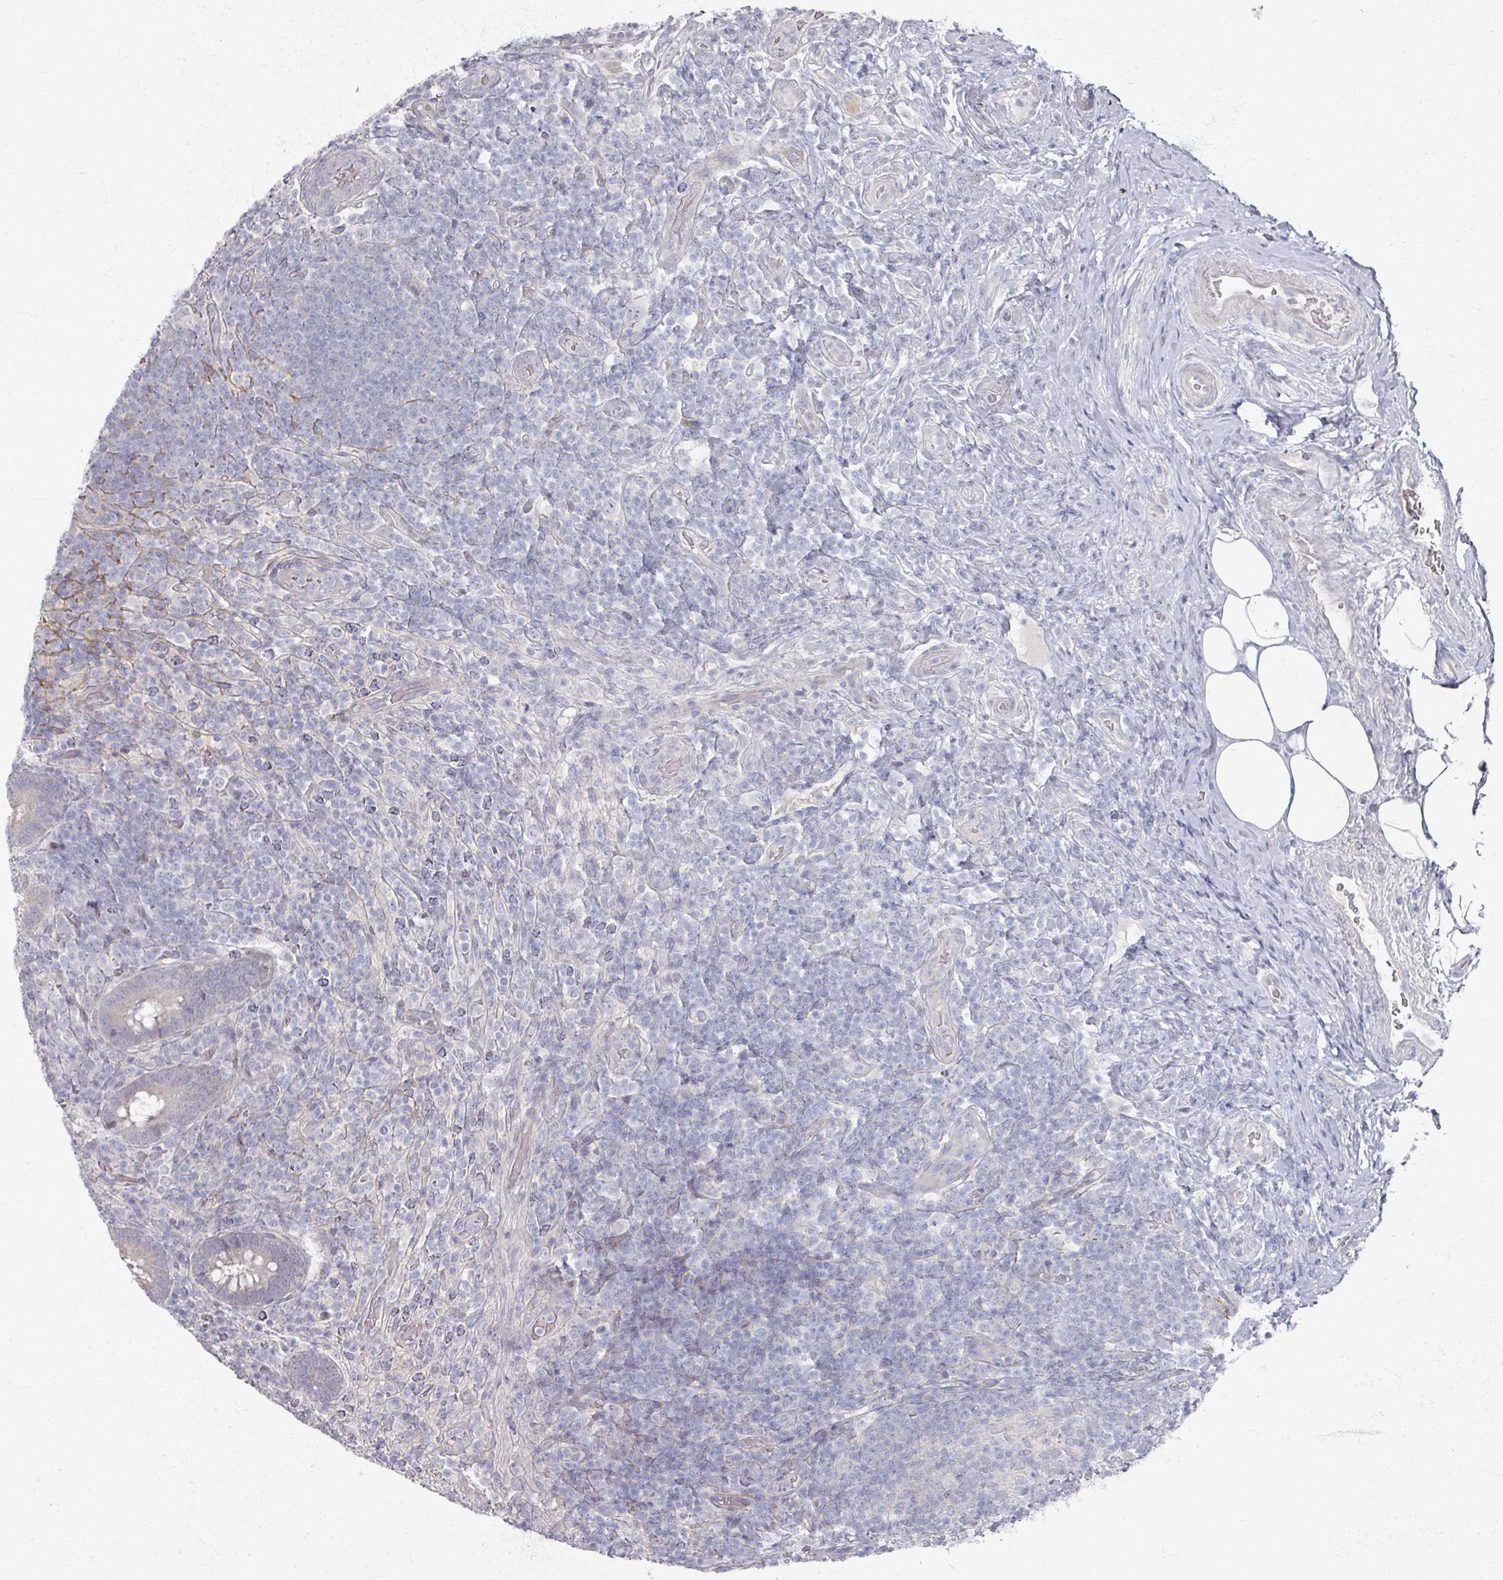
{"staining": {"intensity": "negative", "quantity": "none", "location": "none"}, "tissue": "appendix", "cell_type": "Glandular cells", "image_type": "normal", "snomed": [{"axis": "morphology", "description": "Normal tissue, NOS"}, {"axis": "topography", "description": "Appendix"}], "caption": "A histopathology image of appendix stained for a protein demonstrates no brown staining in glandular cells.", "gene": "TTYH3", "patient": {"sex": "female", "age": 43}}